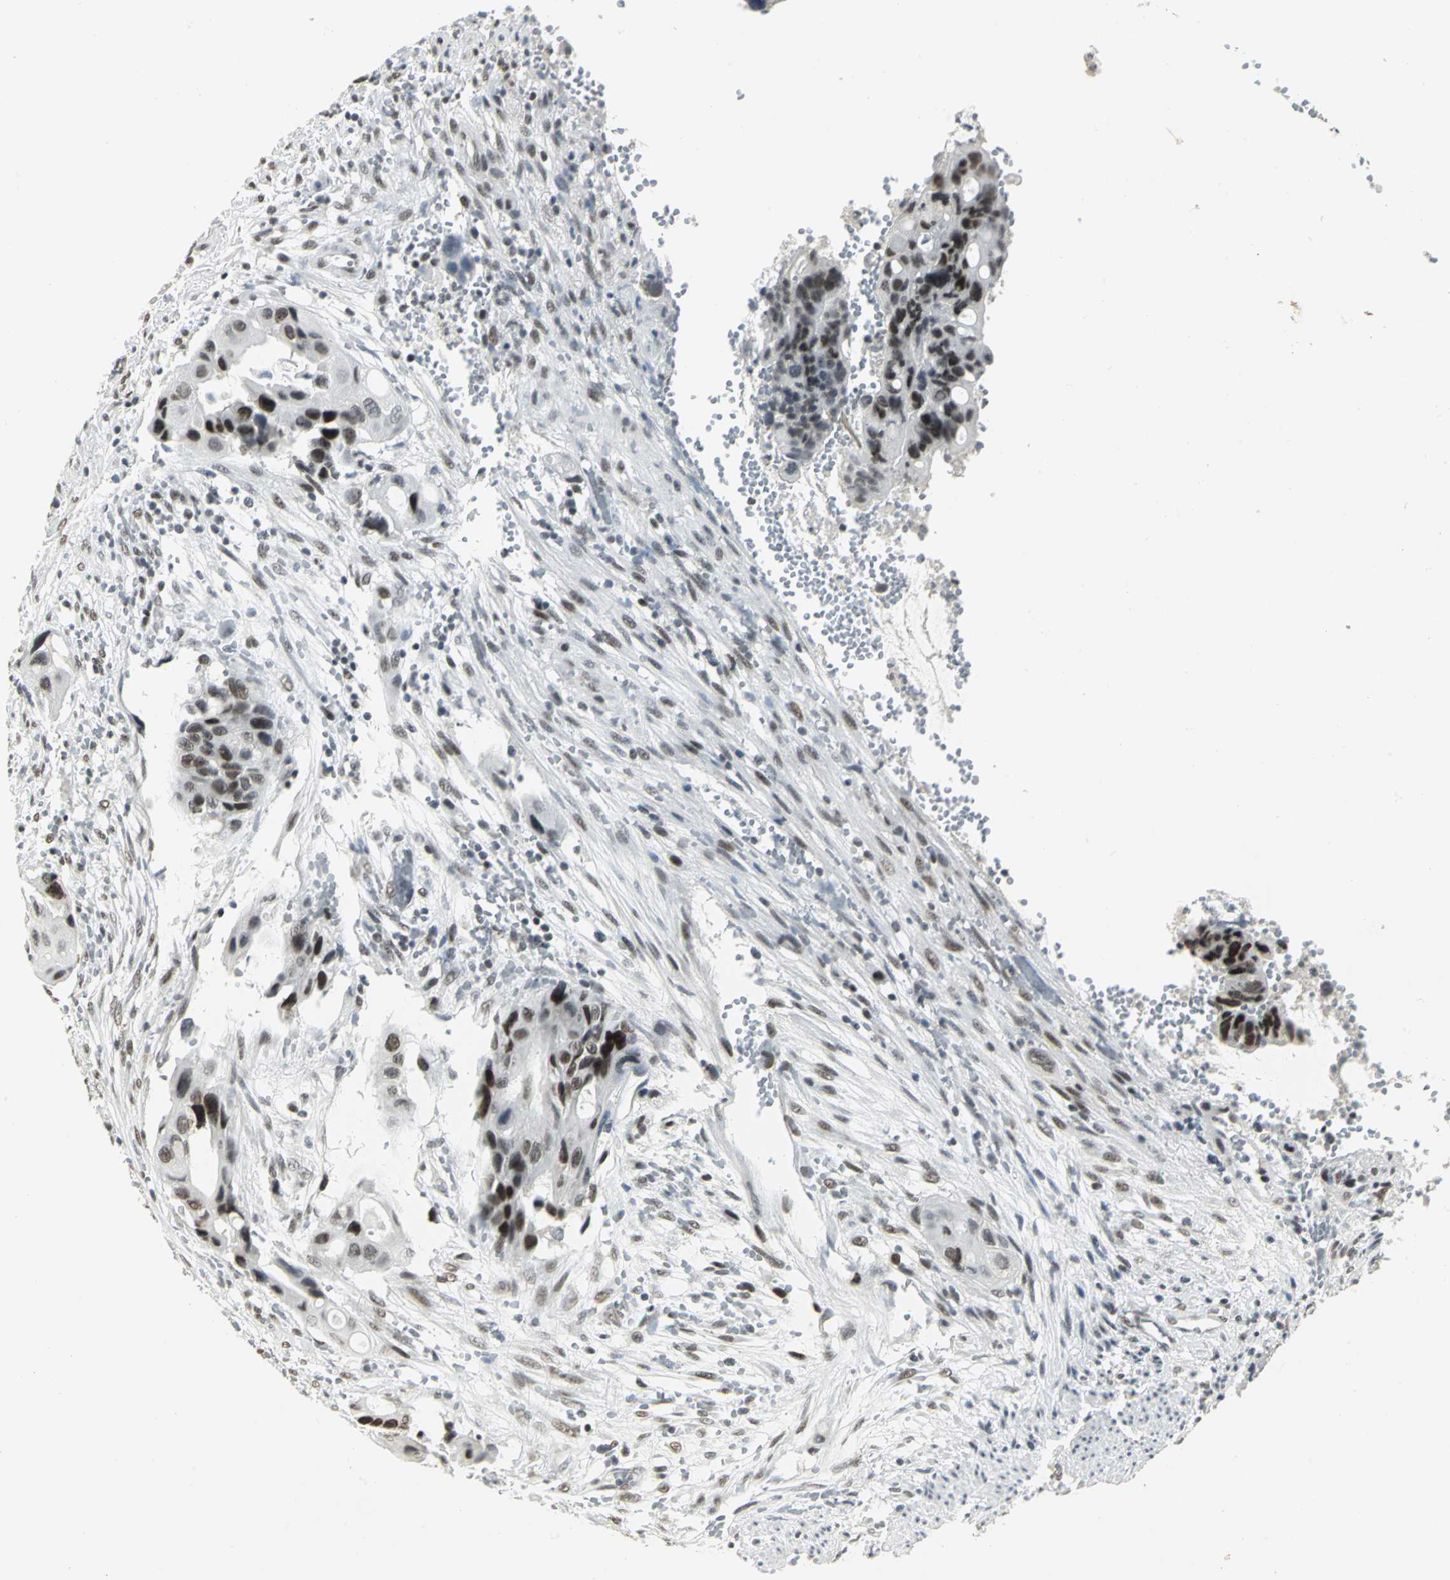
{"staining": {"intensity": "strong", "quantity": ">75%", "location": "nuclear"}, "tissue": "colorectal cancer", "cell_type": "Tumor cells", "image_type": "cancer", "snomed": [{"axis": "morphology", "description": "Adenocarcinoma, NOS"}, {"axis": "topography", "description": "Colon"}], "caption": "The micrograph shows staining of colorectal adenocarcinoma, revealing strong nuclear protein positivity (brown color) within tumor cells.", "gene": "CBX3", "patient": {"sex": "female", "age": 57}}